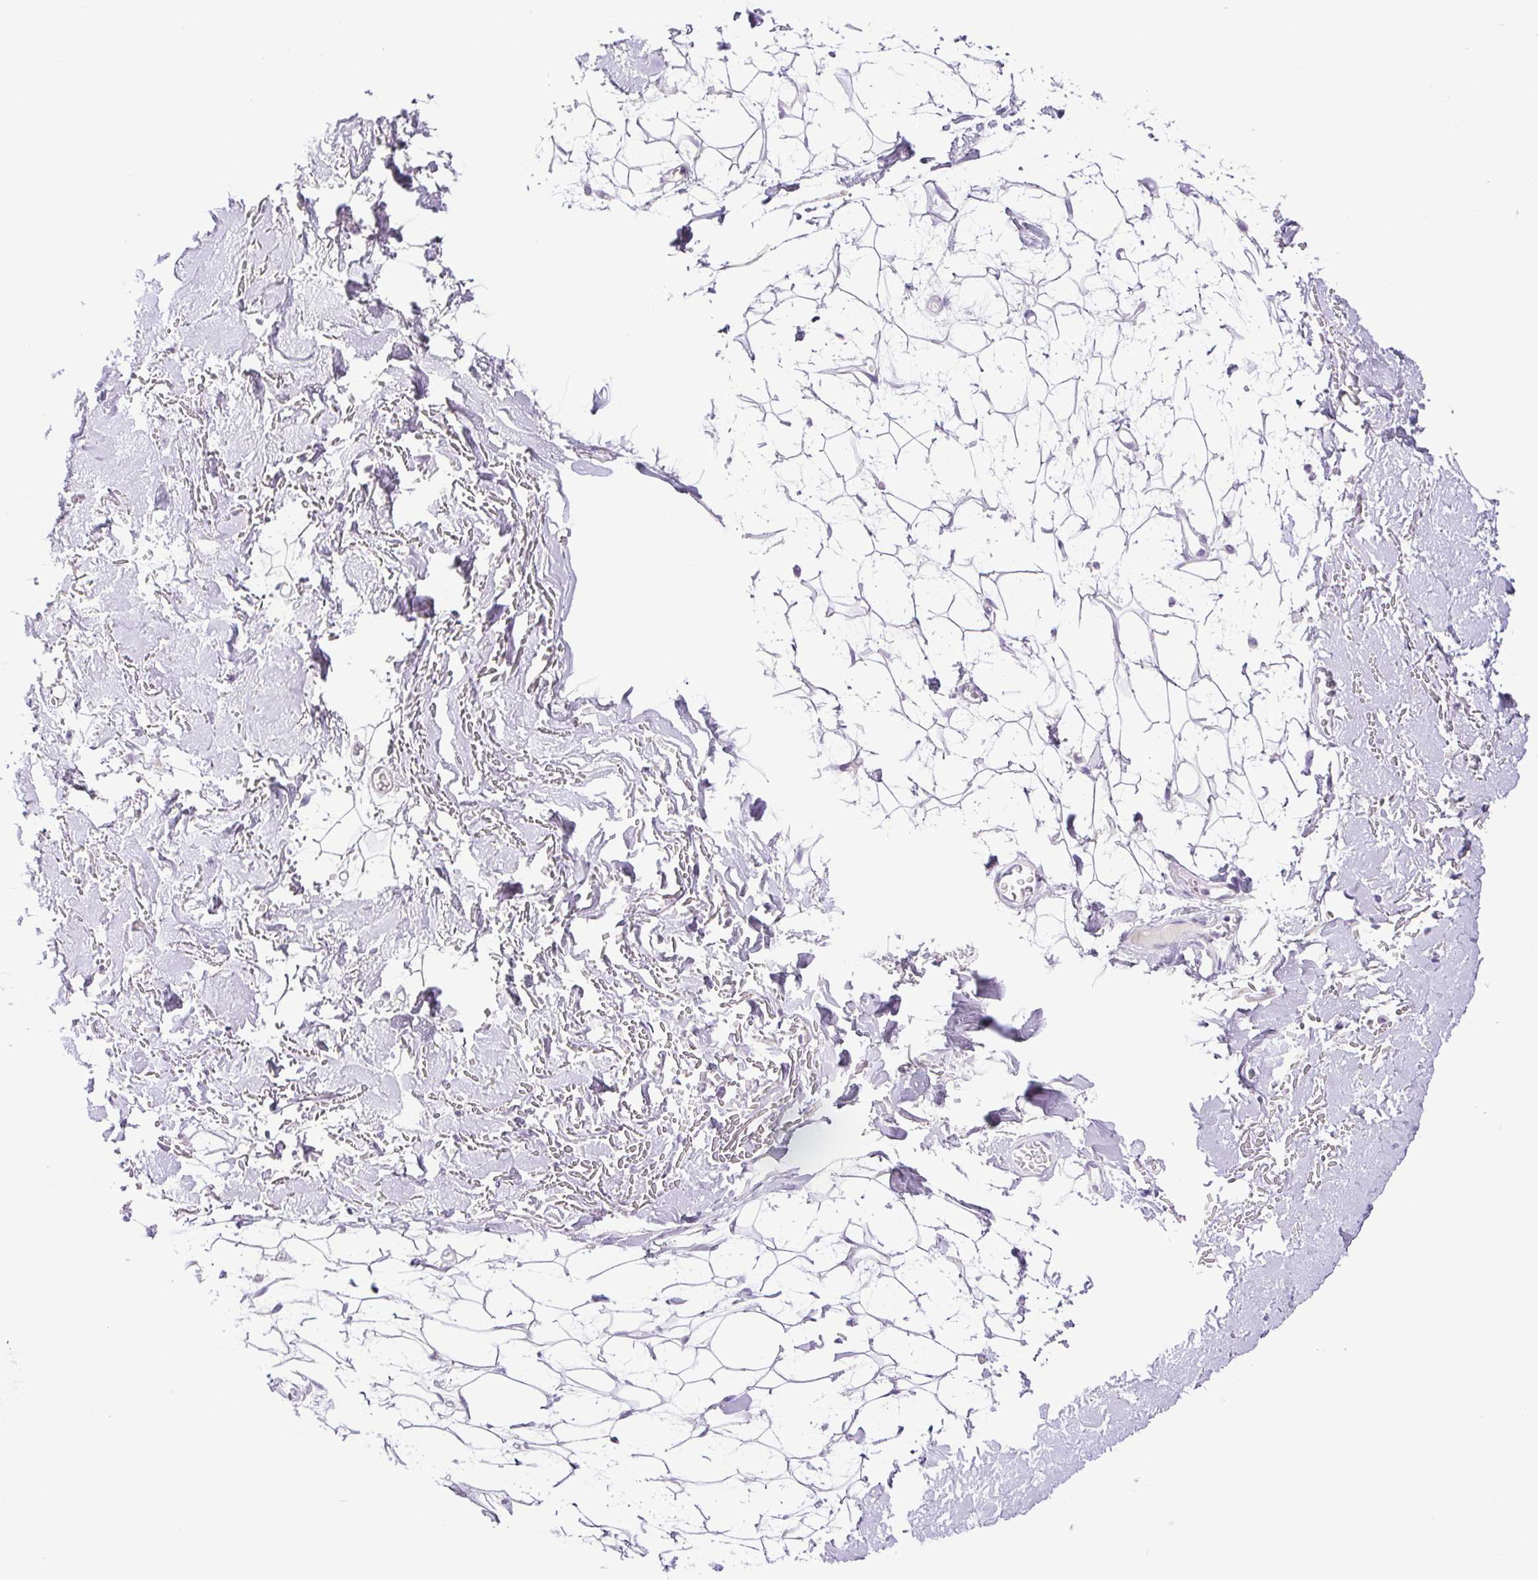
{"staining": {"intensity": "negative", "quantity": "none", "location": "none"}, "tissue": "adipose tissue", "cell_type": "Adipocytes", "image_type": "normal", "snomed": [{"axis": "morphology", "description": "Normal tissue, NOS"}, {"axis": "topography", "description": "Anal"}, {"axis": "topography", "description": "Peripheral nerve tissue"}], "caption": "This histopathology image is of normal adipose tissue stained with IHC to label a protein in brown with the nuclei are counter-stained blue. There is no positivity in adipocytes.", "gene": "PAPPA2", "patient": {"sex": "male", "age": 78}}